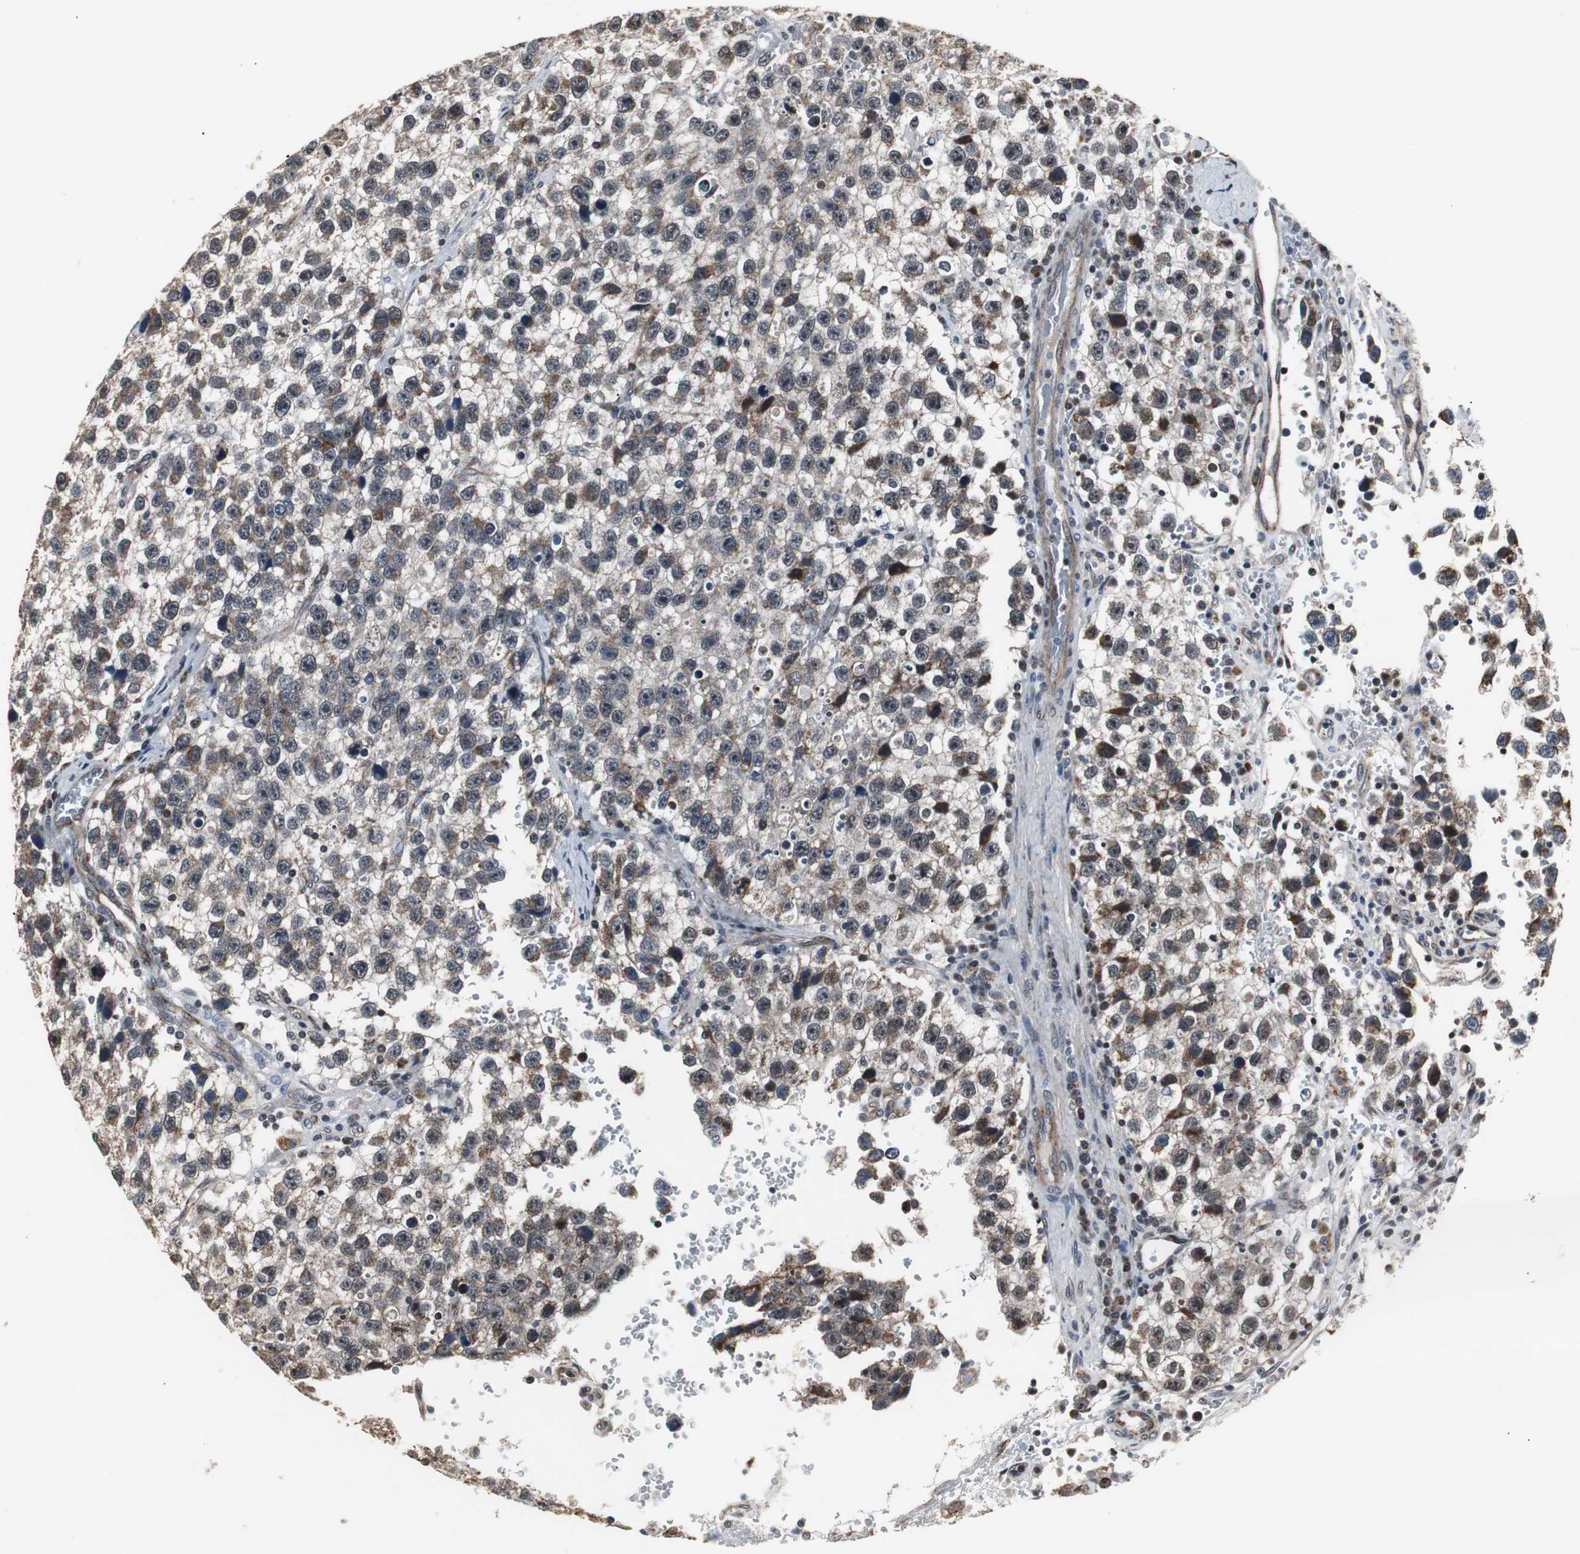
{"staining": {"intensity": "moderate", "quantity": ">75%", "location": "cytoplasmic/membranous"}, "tissue": "testis cancer", "cell_type": "Tumor cells", "image_type": "cancer", "snomed": [{"axis": "morphology", "description": "Seminoma, NOS"}, {"axis": "topography", "description": "Testis"}], "caption": "Protein staining by IHC shows moderate cytoplasmic/membranous staining in about >75% of tumor cells in seminoma (testis).", "gene": "MRPL40", "patient": {"sex": "male", "age": 33}}